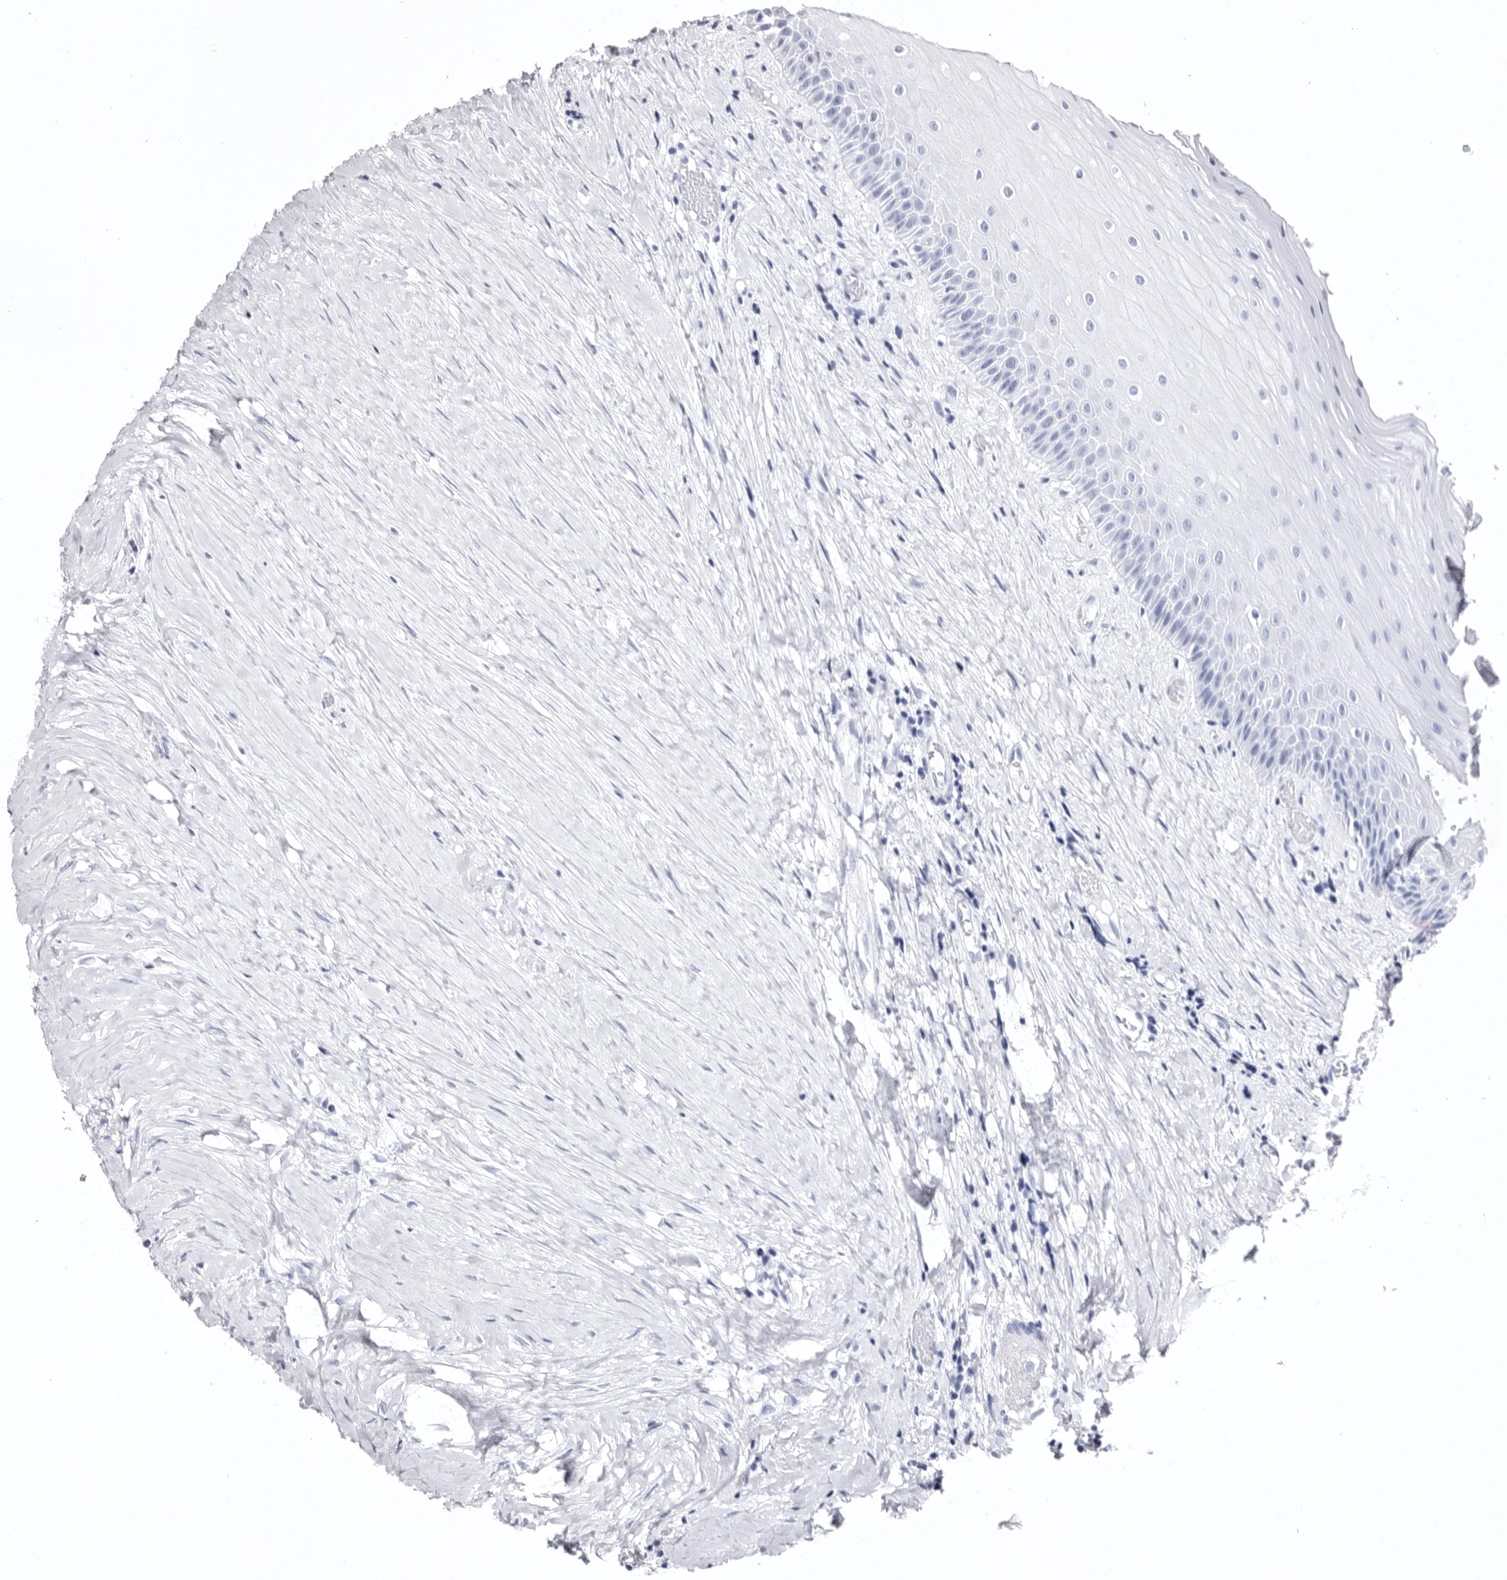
{"staining": {"intensity": "negative", "quantity": "none", "location": "none"}, "tissue": "oral mucosa", "cell_type": "Squamous epithelial cells", "image_type": "normal", "snomed": [{"axis": "morphology", "description": "Normal tissue, NOS"}, {"axis": "topography", "description": "Skeletal muscle"}, {"axis": "topography", "description": "Oral tissue"}, {"axis": "topography", "description": "Peripheral nerve tissue"}], "caption": "Immunohistochemical staining of benign human oral mucosa exhibits no significant positivity in squamous epithelial cells. (DAB immunohistochemistry (IHC) visualized using brightfield microscopy, high magnification).", "gene": "CDCA8", "patient": {"sex": "female", "age": 84}}